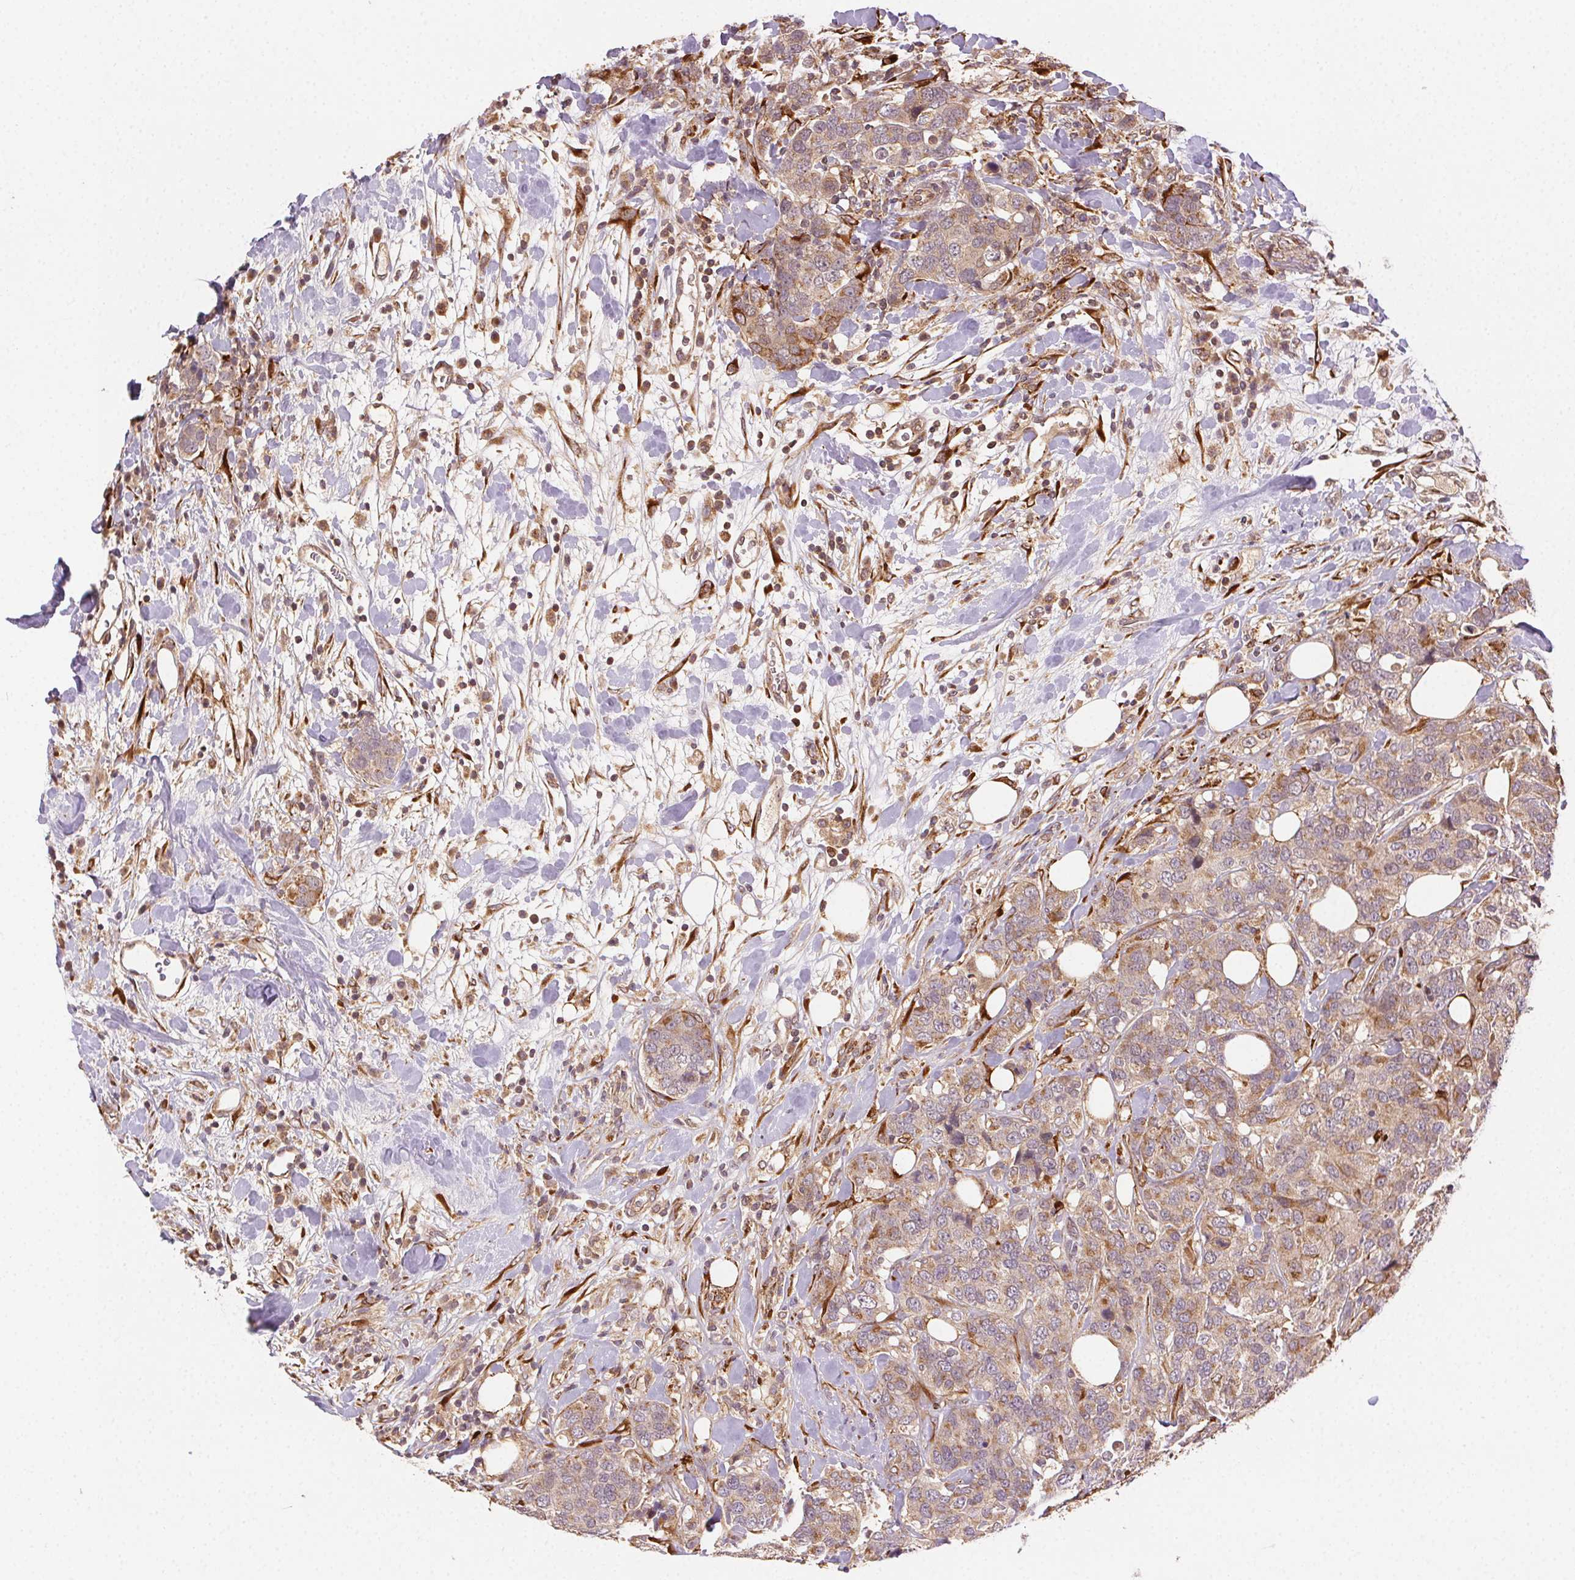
{"staining": {"intensity": "weak", "quantity": ">75%", "location": "cytoplasmic/membranous"}, "tissue": "breast cancer", "cell_type": "Tumor cells", "image_type": "cancer", "snomed": [{"axis": "morphology", "description": "Lobular carcinoma"}, {"axis": "topography", "description": "Breast"}], "caption": "Breast cancer stained for a protein demonstrates weak cytoplasmic/membranous positivity in tumor cells.", "gene": "KLHL15", "patient": {"sex": "female", "age": 59}}